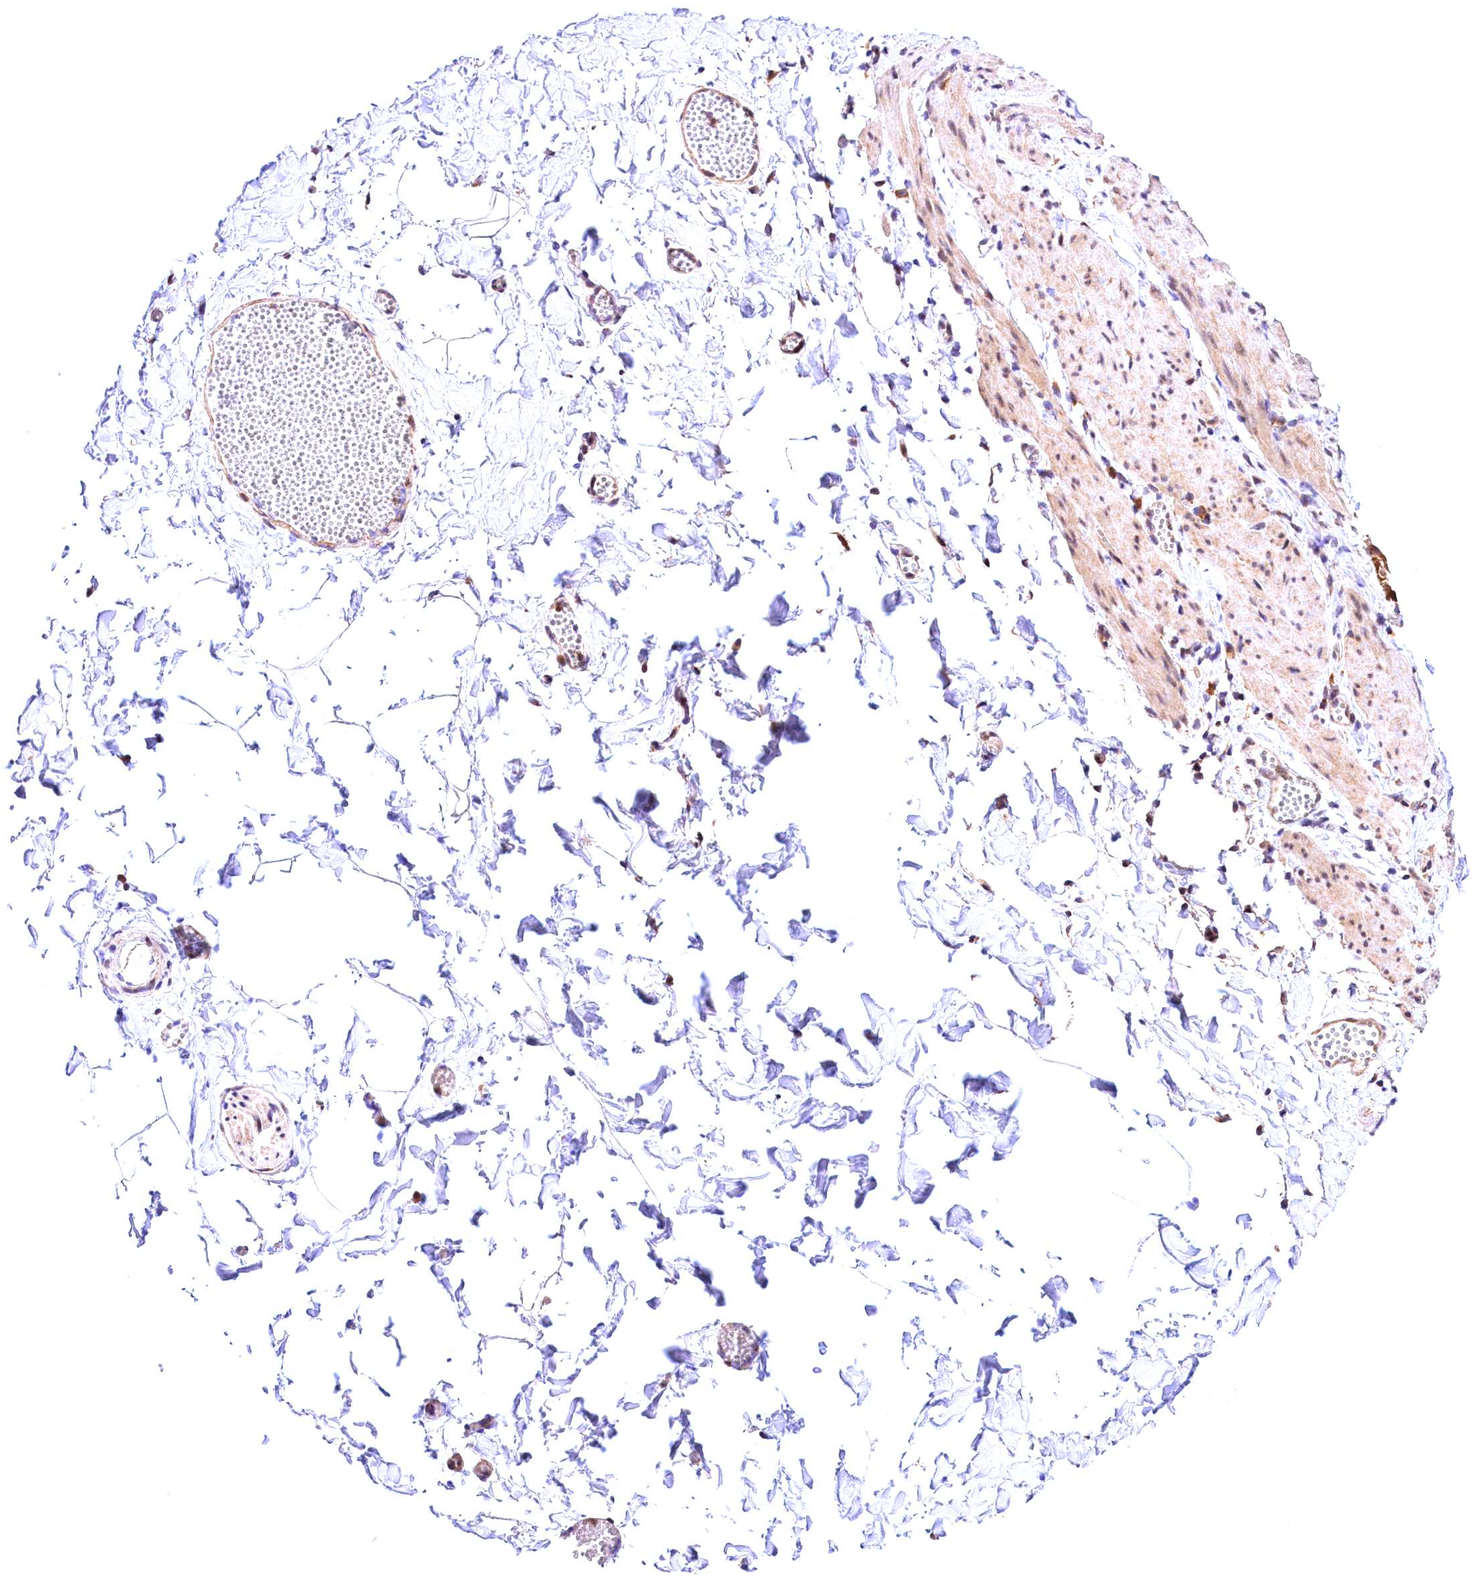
{"staining": {"intensity": "weak", "quantity": "25%-75%", "location": "cytoplasmic/membranous"}, "tissue": "adipose tissue", "cell_type": "Adipocytes", "image_type": "normal", "snomed": [{"axis": "morphology", "description": "Normal tissue, NOS"}, {"axis": "topography", "description": "Gallbladder"}, {"axis": "topography", "description": "Peripheral nerve tissue"}], "caption": "Immunohistochemistry (DAB (3,3'-diaminobenzidine)) staining of normal human adipose tissue shows weak cytoplasmic/membranous protein positivity in about 25%-75% of adipocytes.", "gene": "CHORDC1", "patient": {"sex": "male", "age": 38}}